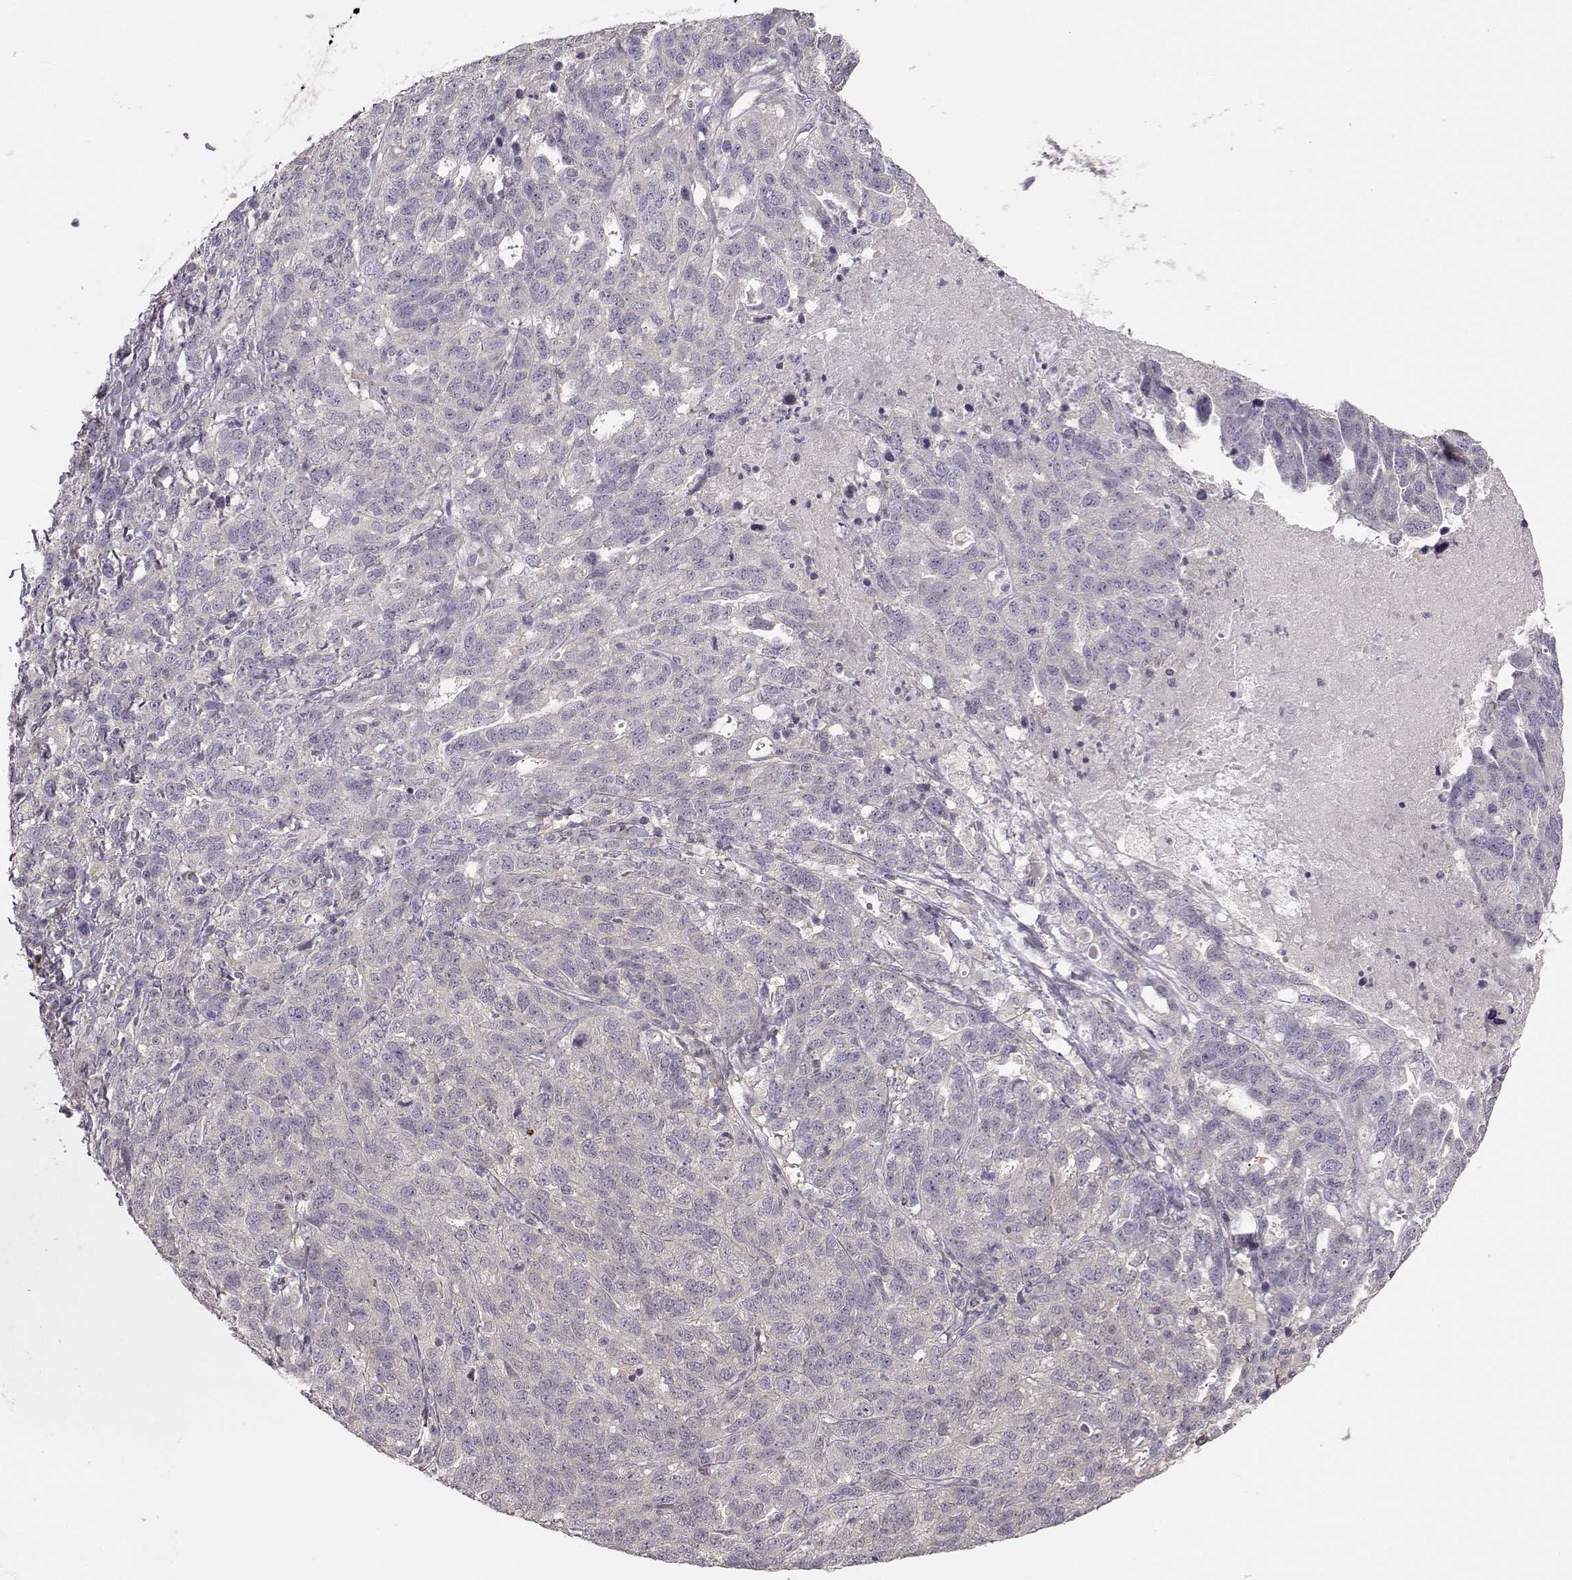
{"staining": {"intensity": "negative", "quantity": "none", "location": "none"}, "tissue": "ovarian cancer", "cell_type": "Tumor cells", "image_type": "cancer", "snomed": [{"axis": "morphology", "description": "Cystadenocarcinoma, serous, NOS"}, {"axis": "topography", "description": "Ovary"}], "caption": "Protein analysis of ovarian serous cystadenocarcinoma displays no significant positivity in tumor cells.", "gene": "ARHGAP8", "patient": {"sex": "female", "age": 71}}